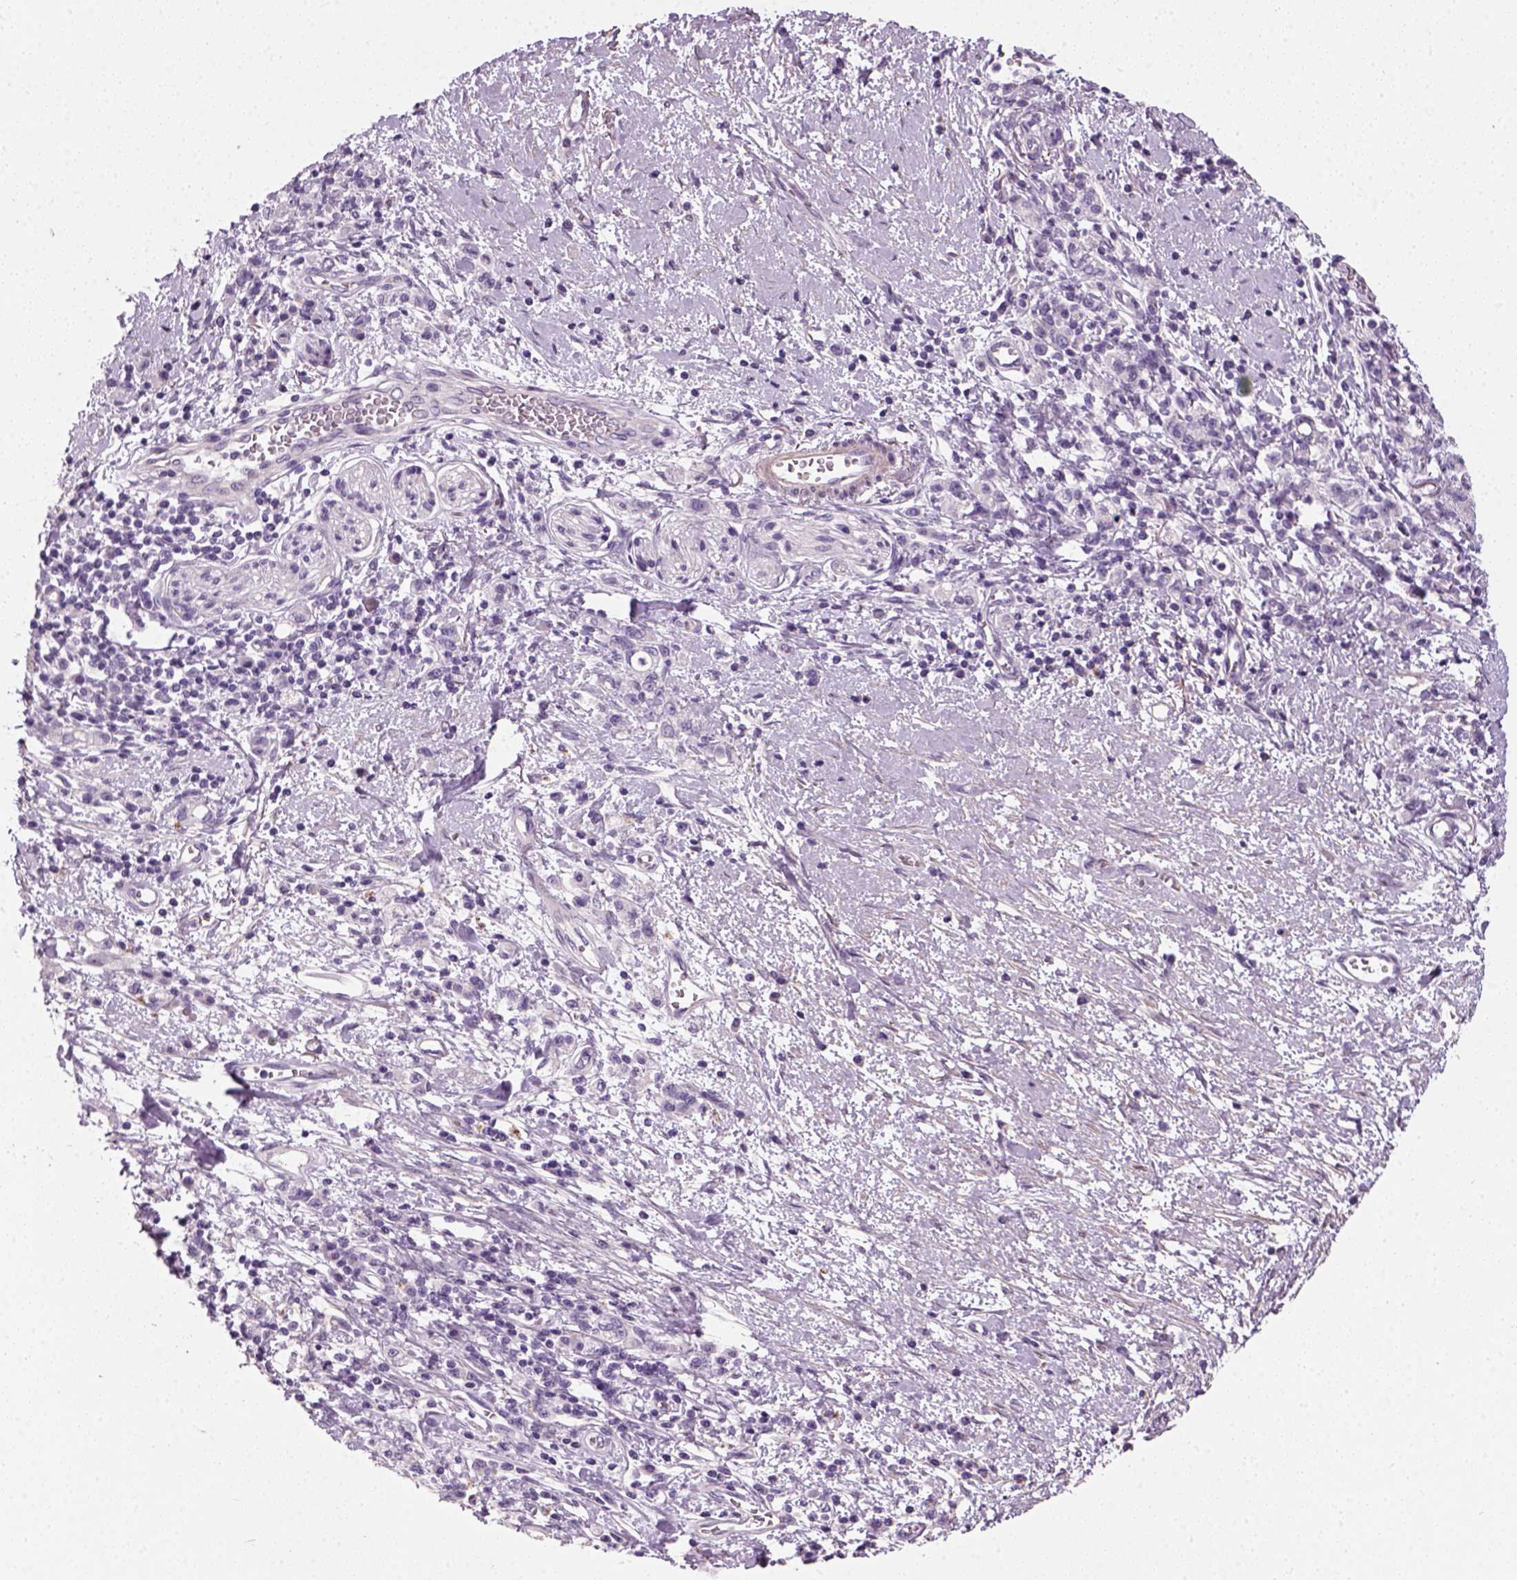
{"staining": {"intensity": "negative", "quantity": "none", "location": "none"}, "tissue": "stomach cancer", "cell_type": "Tumor cells", "image_type": "cancer", "snomed": [{"axis": "morphology", "description": "Adenocarcinoma, NOS"}, {"axis": "topography", "description": "Stomach"}], "caption": "DAB immunohistochemical staining of stomach cancer reveals no significant expression in tumor cells.", "gene": "ELOVL3", "patient": {"sex": "male", "age": 77}}